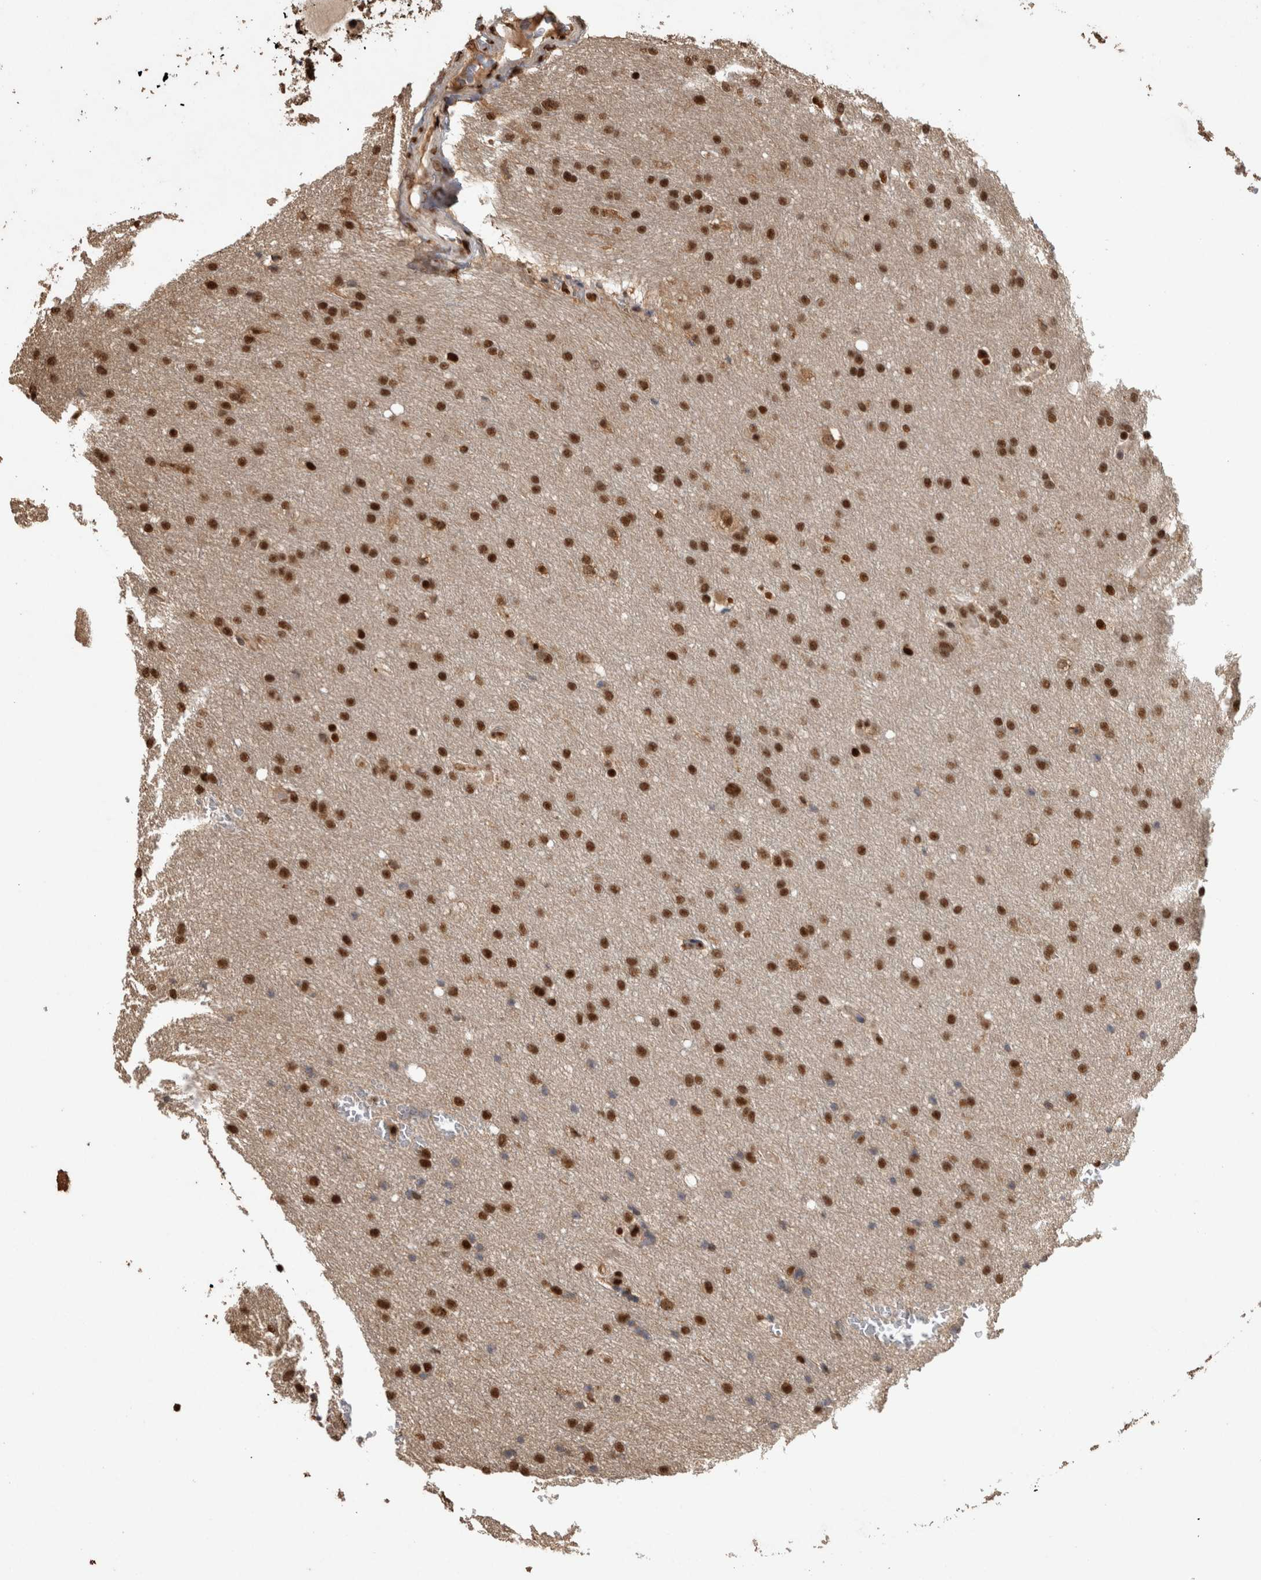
{"staining": {"intensity": "strong", "quantity": ">75%", "location": "nuclear"}, "tissue": "glioma", "cell_type": "Tumor cells", "image_type": "cancer", "snomed": [{"axis": "morphology", "description": "Glioma, malignant, Low grade"}, {"axis": "topography", "description": "Brain"}], "caption": "Strong nuclear expression for a protein is seen in approximately >75% of tumor cells of glioma using IHC.", "gene": "RAD50", "patient": {"sex": "female", "age": 37}}